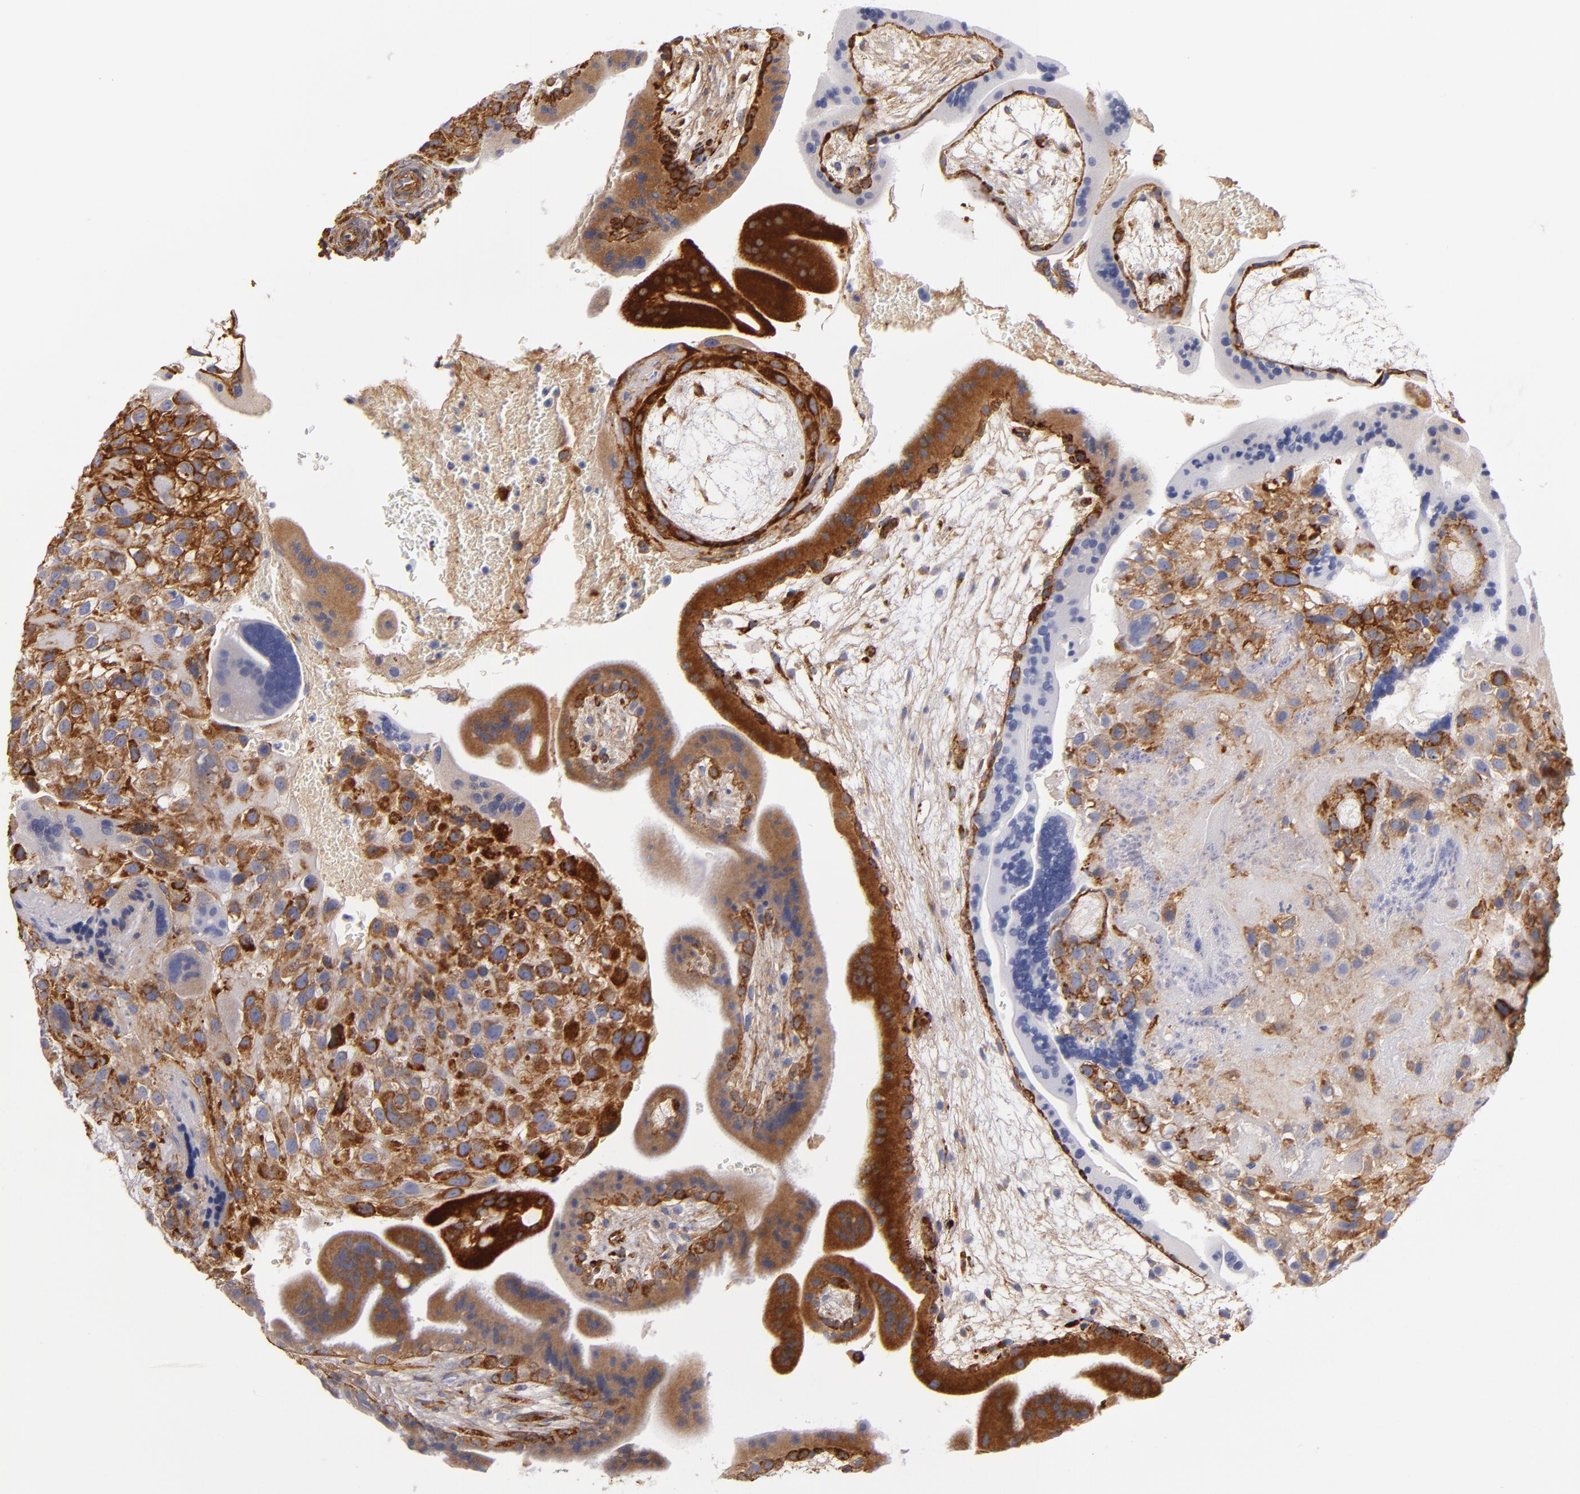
{"staining": {"intensity": "moderate", "quantity": ">75%", "location": "cytoplasmic/membranous"}, "tissue": "placenta", "cell_type": "Decidual cells", "image_type": "normal", "snomed": [{"axis": "morphology", "description": "Normal tissue, NOS"}, {"axis": "topography", "description": "Placenta"}], "caption": "Immunohistochemistry (DAB) staining of unremarkable human placenta shows moderate cytoplasmic/membranous protein staining in about >75% of decidual cells.", "gene": "LAMC1", "patient": {"sex": "female", "age": 35}}